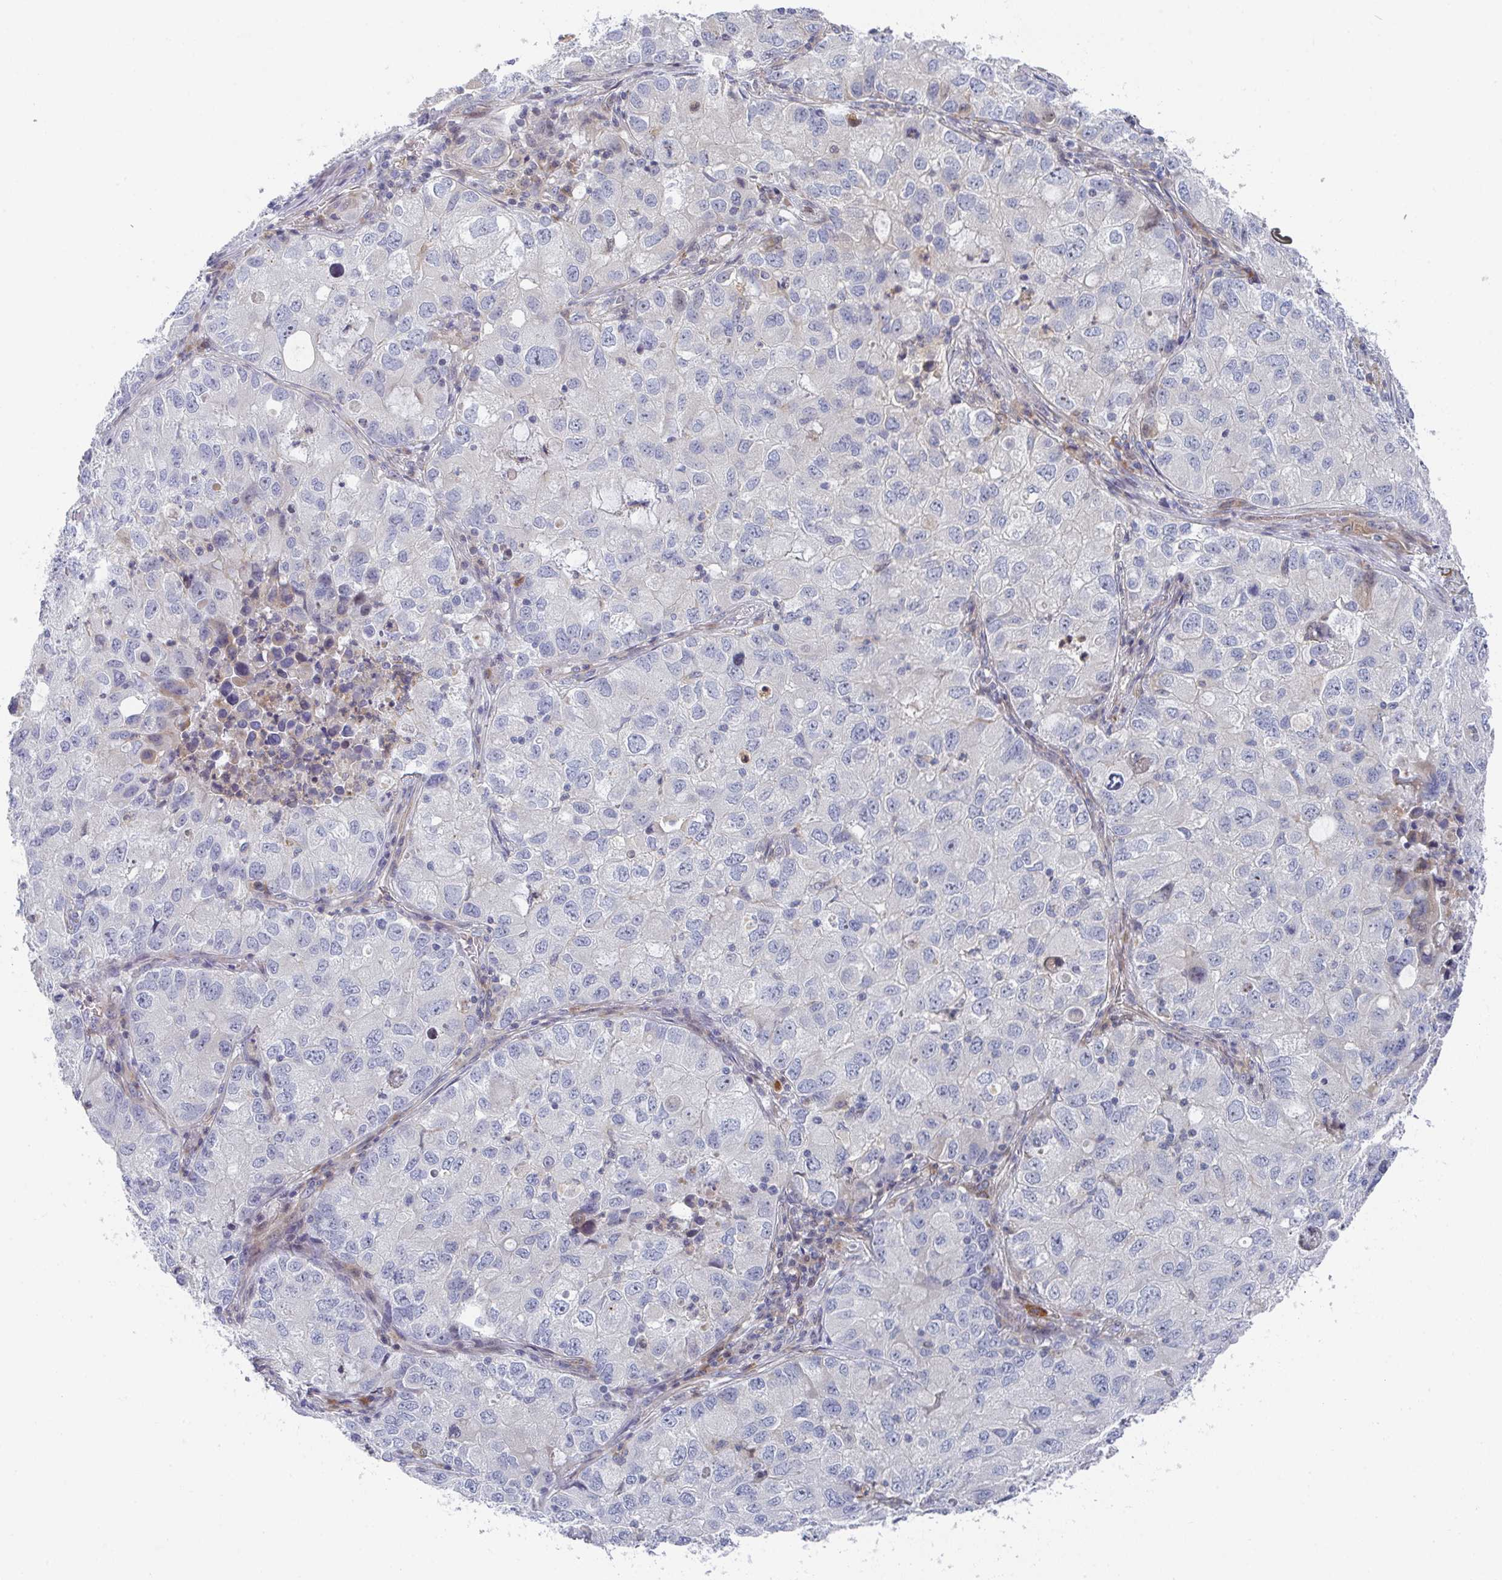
{"staining": {"intensity": "negative", "quantity": "none", "location": "none"}, "tissue": "lung cancer", "cell_type": "Tumor cells", "image_type": "cancer", "snomed": [{"axis": "morphology", "description": "Normal morphology"}, {"axis": "morphology", "description": "Adenocarcinoma, NOS"}, {"axis": "topography", "description": "Lymph node"}, {"axis": "topography", "description": "Lung"}], "caption": "DAB (3,3'-diaminobenzidine) immunohistochemical staining of human lung cancer (adenocarcinoma) demonstrates no significant positivity in tumor cells.", "gene": "KLHL33", "patient": {"sex": "female", "age": 51}}